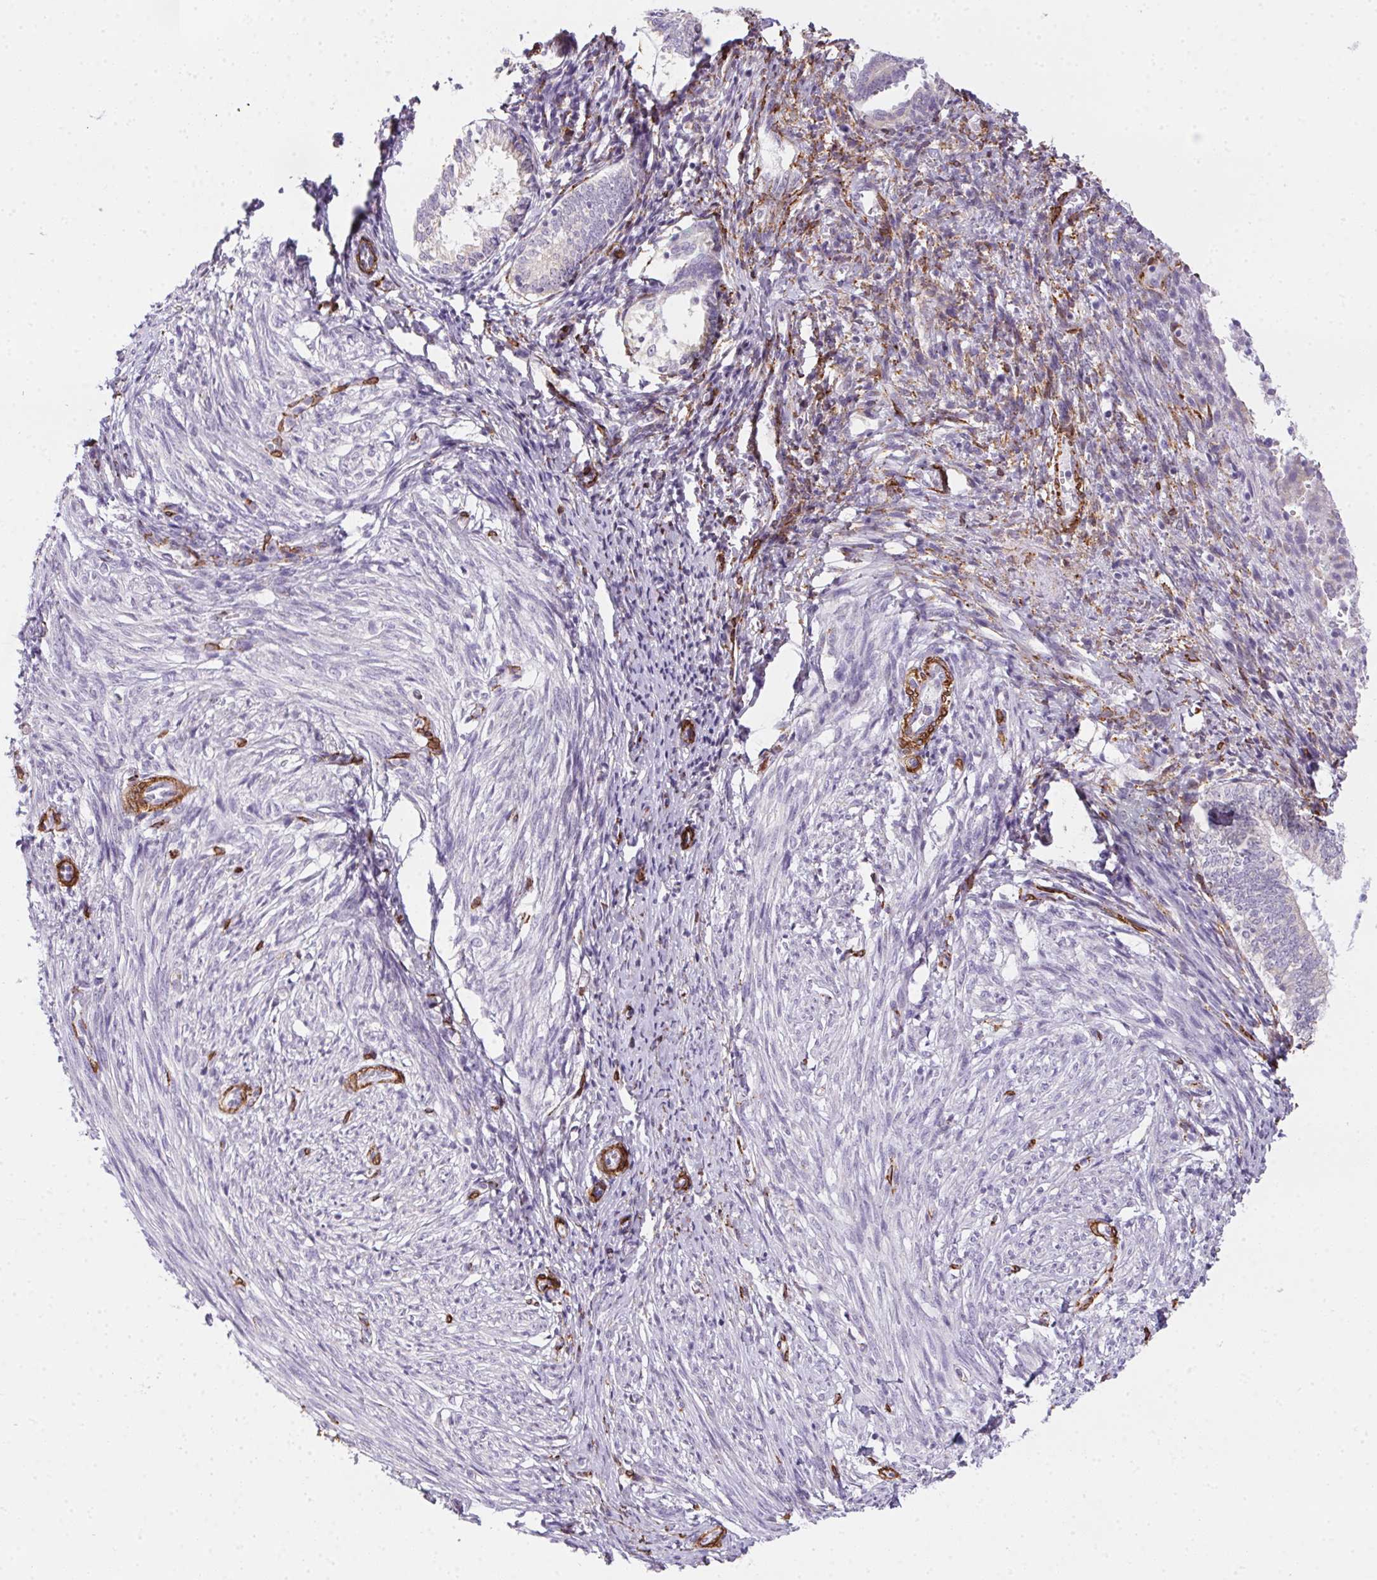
{"staining": {"intensity": "negative", "quantity": "none", "location": "none"}, "tissue": "endometrium", "cell_type": "Cells in endometrial stroma", "image_type": "normal", "snomed": [{"axis": "morphology", "description": "Normal tissue, NOS"}, {"axis": "topography", "description": "Endometrium"}], "caption": "Immunohistochemical staining of benign human endometrium shows no significant positivity in cells in endometrial stroma. (DAB immunohistochemistry visualized using brightfield microscopy, high magnification).", "gene": "HRC", "patient": {"sex": "female", "age": 50}}